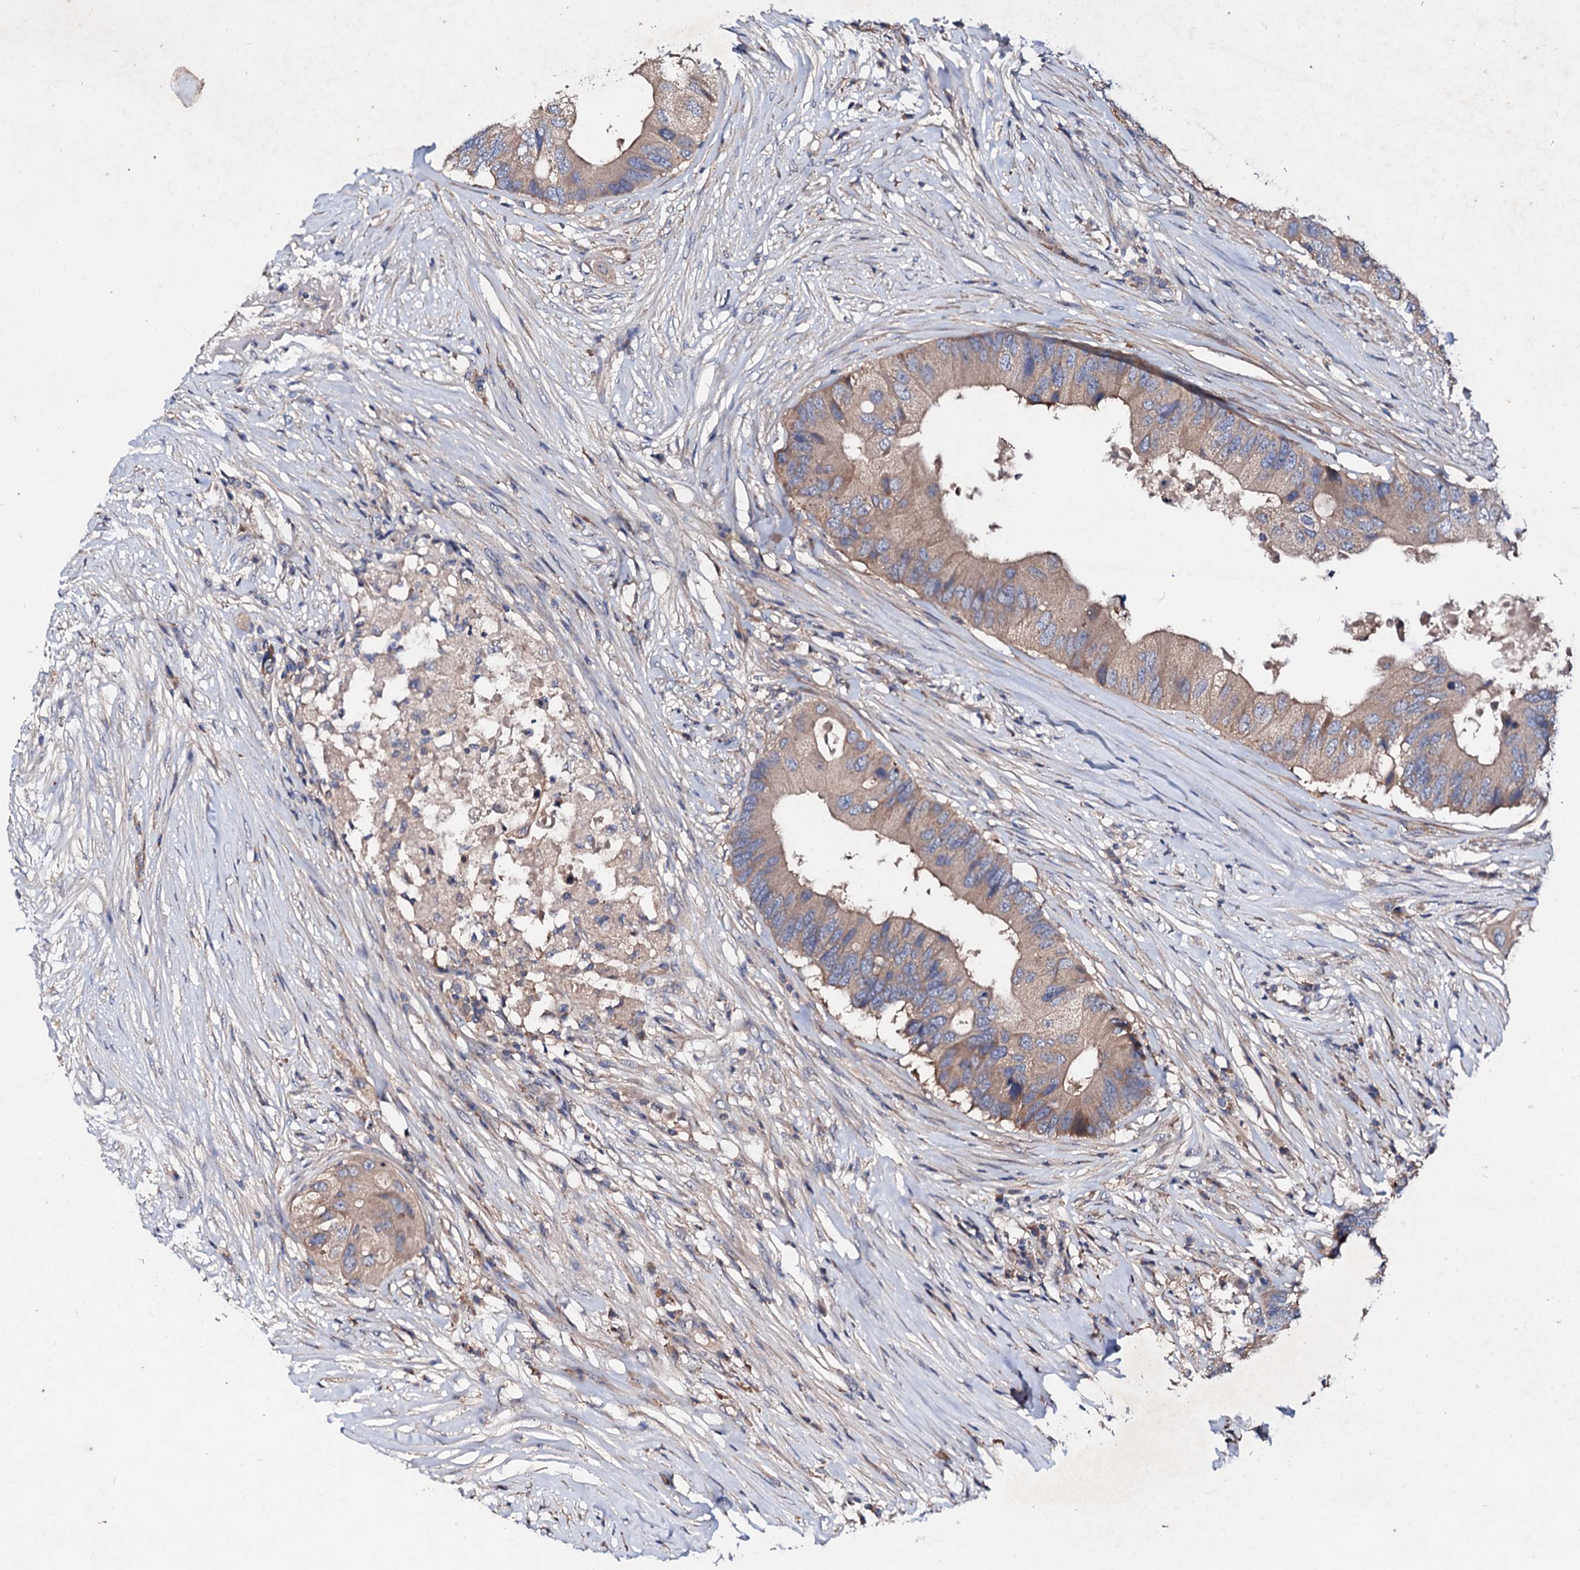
{"staining": {"intensity": "weak", "quantity": ">75%", "location": "cytoplasmic/membranous"}, "tissue": "colorectal cancer", "cell_type": "Tumor cells", "image_type": "cancer", "snomed": [{"axis": "morphology", "description": "Adenocarcinoma, NOS"}, {"axis": "topography", "description": "Colon"}], "caption": "High-magnification brightfield microscopy of colorectal cancer stained with DAB (brown) and counterstained with hematoxylin (blue). tumor cells exhibit weak cytoplasmic/membranous expression is seen in about>75% of cells.", "gene": "FIBIN", "patient": {"sex": "male", "age": 71}}